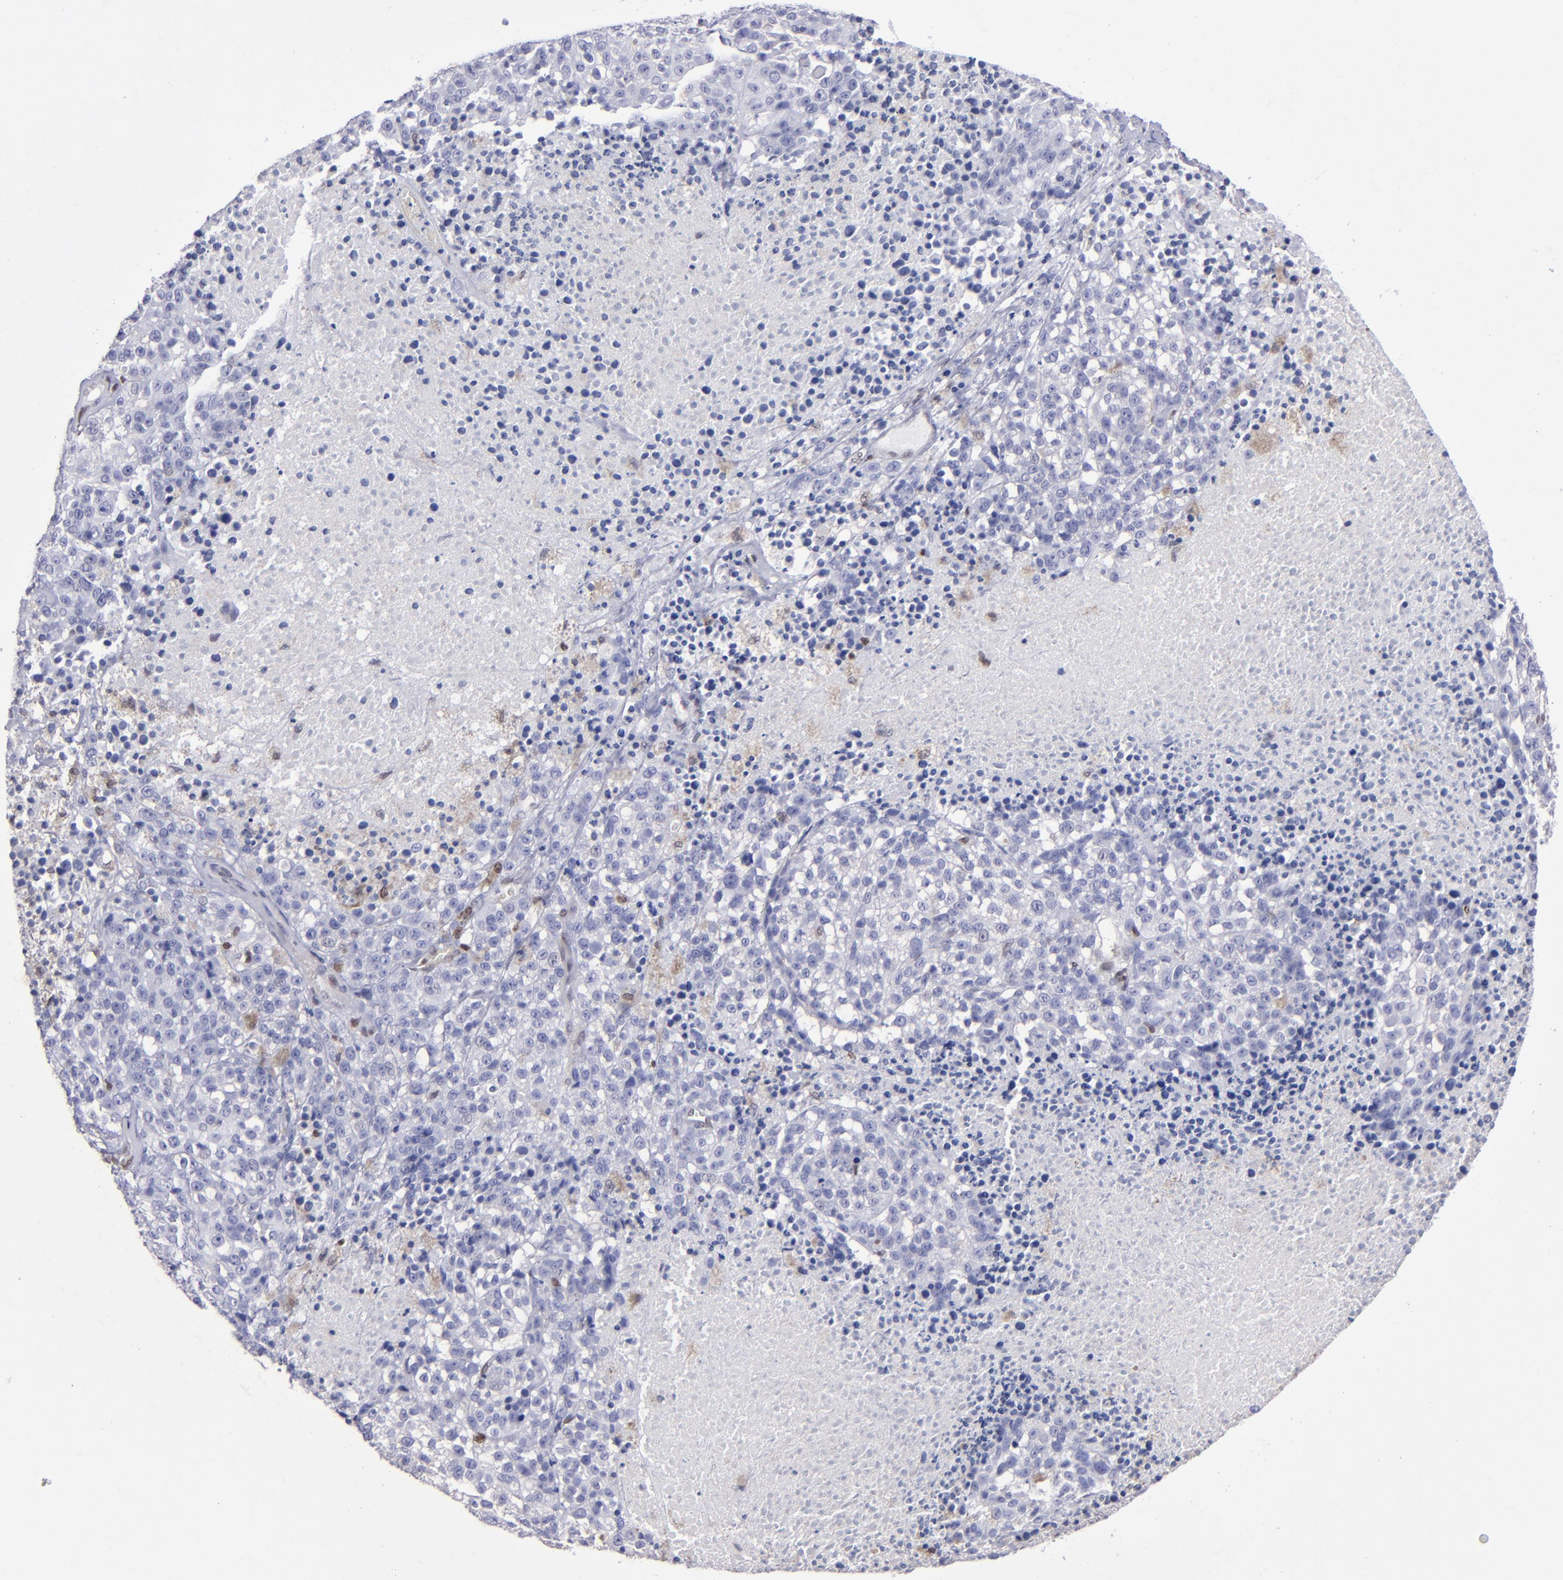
{"staining": {"intensity": "negative", "quantity": "none", "location": "none"}, "tissue": "melanoma", "cell_type": "Tumor cells", "image_type": "cancer", "snomed": [{"axis": "morphology", "description": "Malignant melanoma, Metastatic site"}, {"axis": "topography", "description": "Cerebral cortex"}], "caption": "Micrograph shows no significant protein positivity in tumor cells of malignant melanoma (metastatic site). (DAB immunohistochemistry (IHC), high magnification).", "gene": "MGMT", "patient": {"sex": "female", "age": 52}}